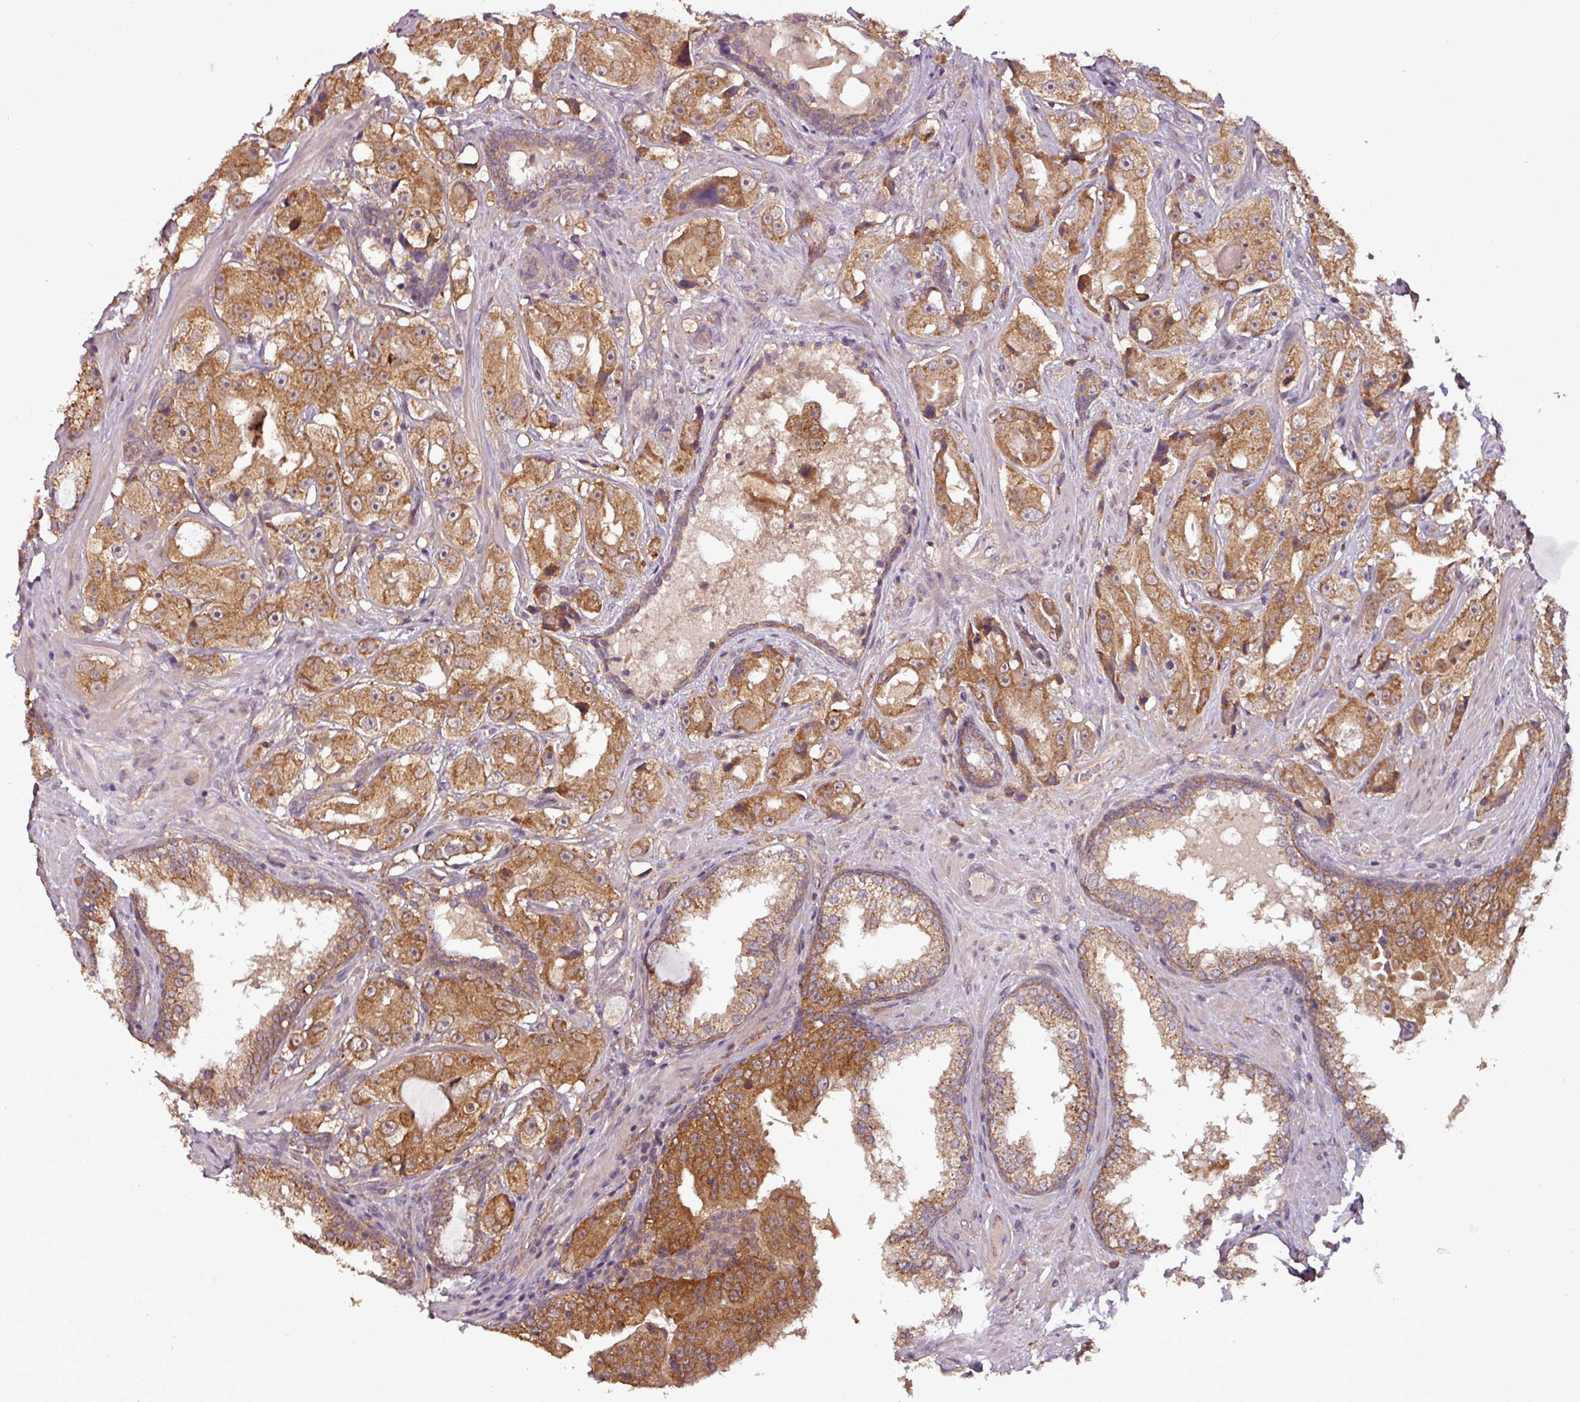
{"staining": {"intensity": "moderate", "quantity": ">75%", "location": "cytoplasmic/membranous"}, "tissue": "prostate cancer", "cell_type": "Tumor cells", "image_type": "cancer", "snomed": [{"axis": "morphology", "description": "Adenocarcinoma, High grade"}, {"axis": "topography", "description": "Prostate"}], "caption": "Prostate cancer (high-grade adenocarcinoma) stained with a brown dye demonstrates moderate cytoplasmic/membranous positive staining in approximately >75% of tumor cells.", "gene": "NT5C3A", "patient": {"sex": "male", "age": 73}}